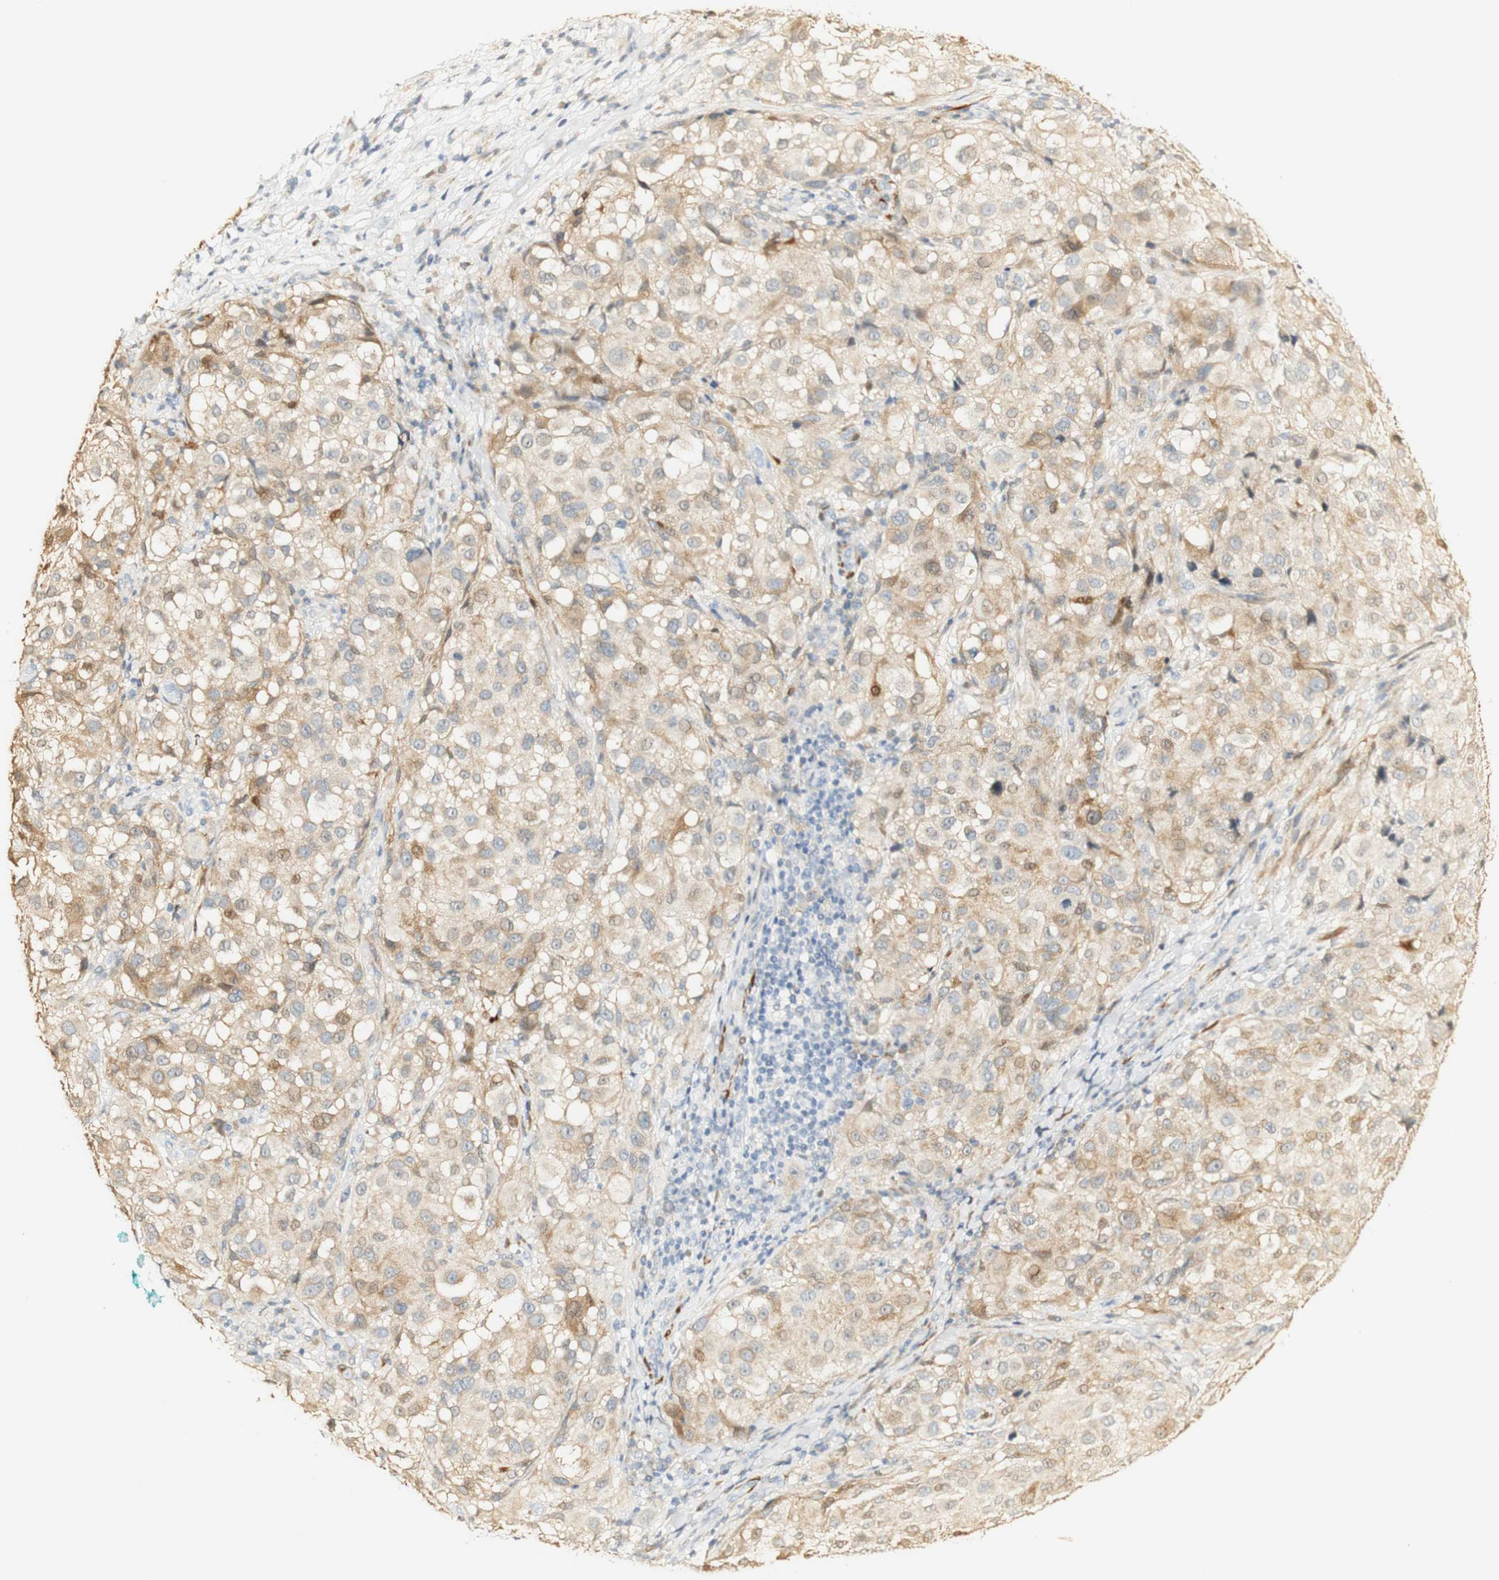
{"staining": {"intensity": "weak", "quantity": ">75%", "location": "cytoplasmic/membranous"}, "tissue": "melanoma", "cell_type": "Tumor cells", "image_type": "cancer", "snomed": [{"axis": "morphology", "description": "Necrosis, NOS"}, {"axis": "morphology", "description": "Malignant melanoma, NOS"}, {"axis": "topography", "description": "Skin"}], "caption": "IHC image of neoplastic tissue: melanoma stained using immunohistochemistry (IHC) reveals low levels of weak protein expression localized specifically in the cytoplasmic/membranous of tumor cells, appearing as a cytoplasmic/membranous brown color.", "gene": "FMO3", "patient": {"sex": "female", "age": 87}}